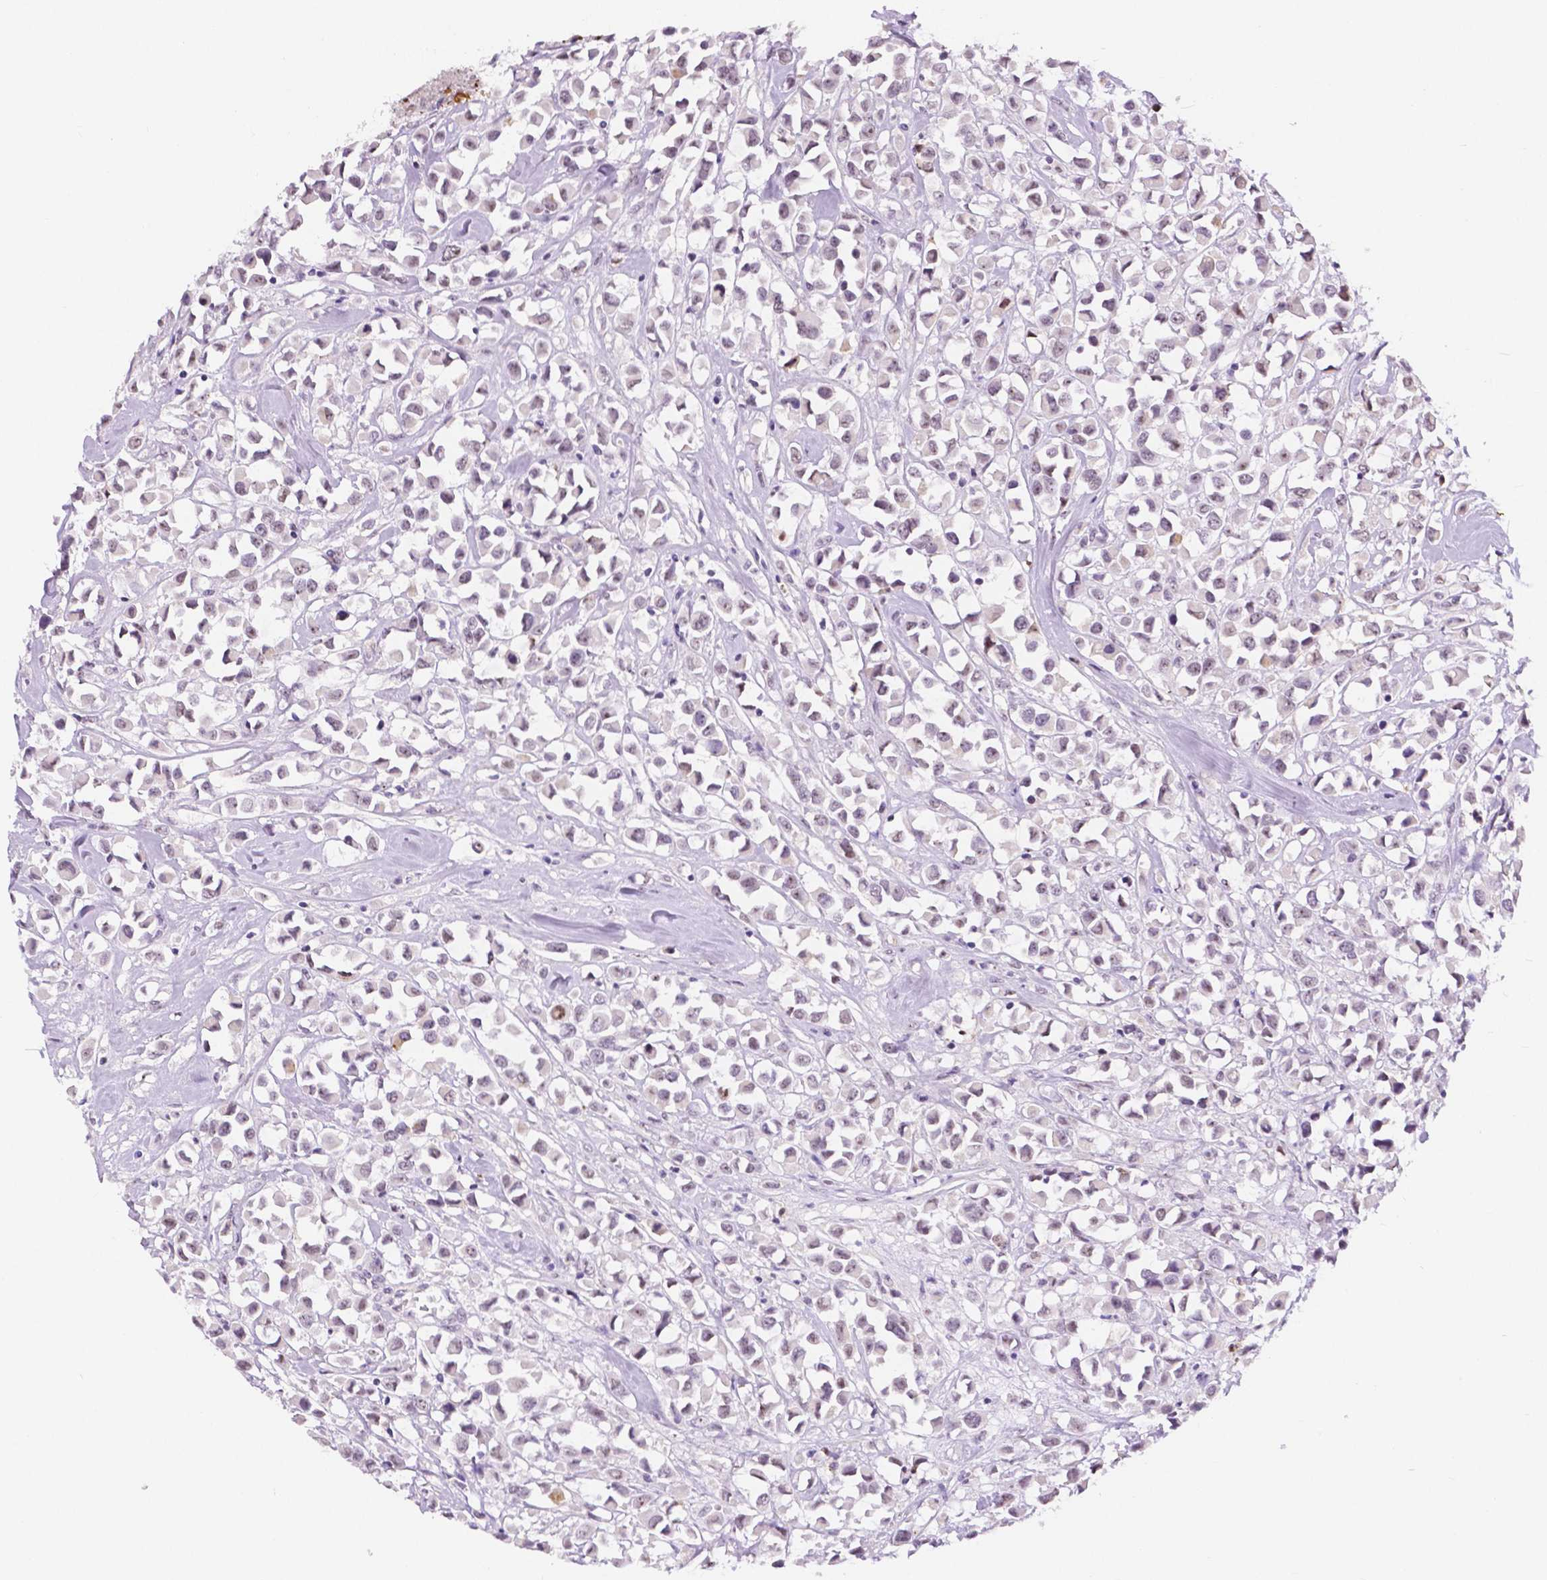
{"staining": {"intensity": "negative", "quantity": "none", "location": "none"}, "tissue": "breast cancer", "cell_type": "Tumor cells", "image_type": "cancer", "snomed": [{"axis": "morphology", "description": "Duct carcinoma"}, {"axis": "topography", "description": "Breast"}], "caption": "Immunohistochemistry of human breast cancer (intraductal carcinoma) displays no staining in tumor cells.", "gene": "NHP2", "patient": {"sex": "female", "age": 61}}